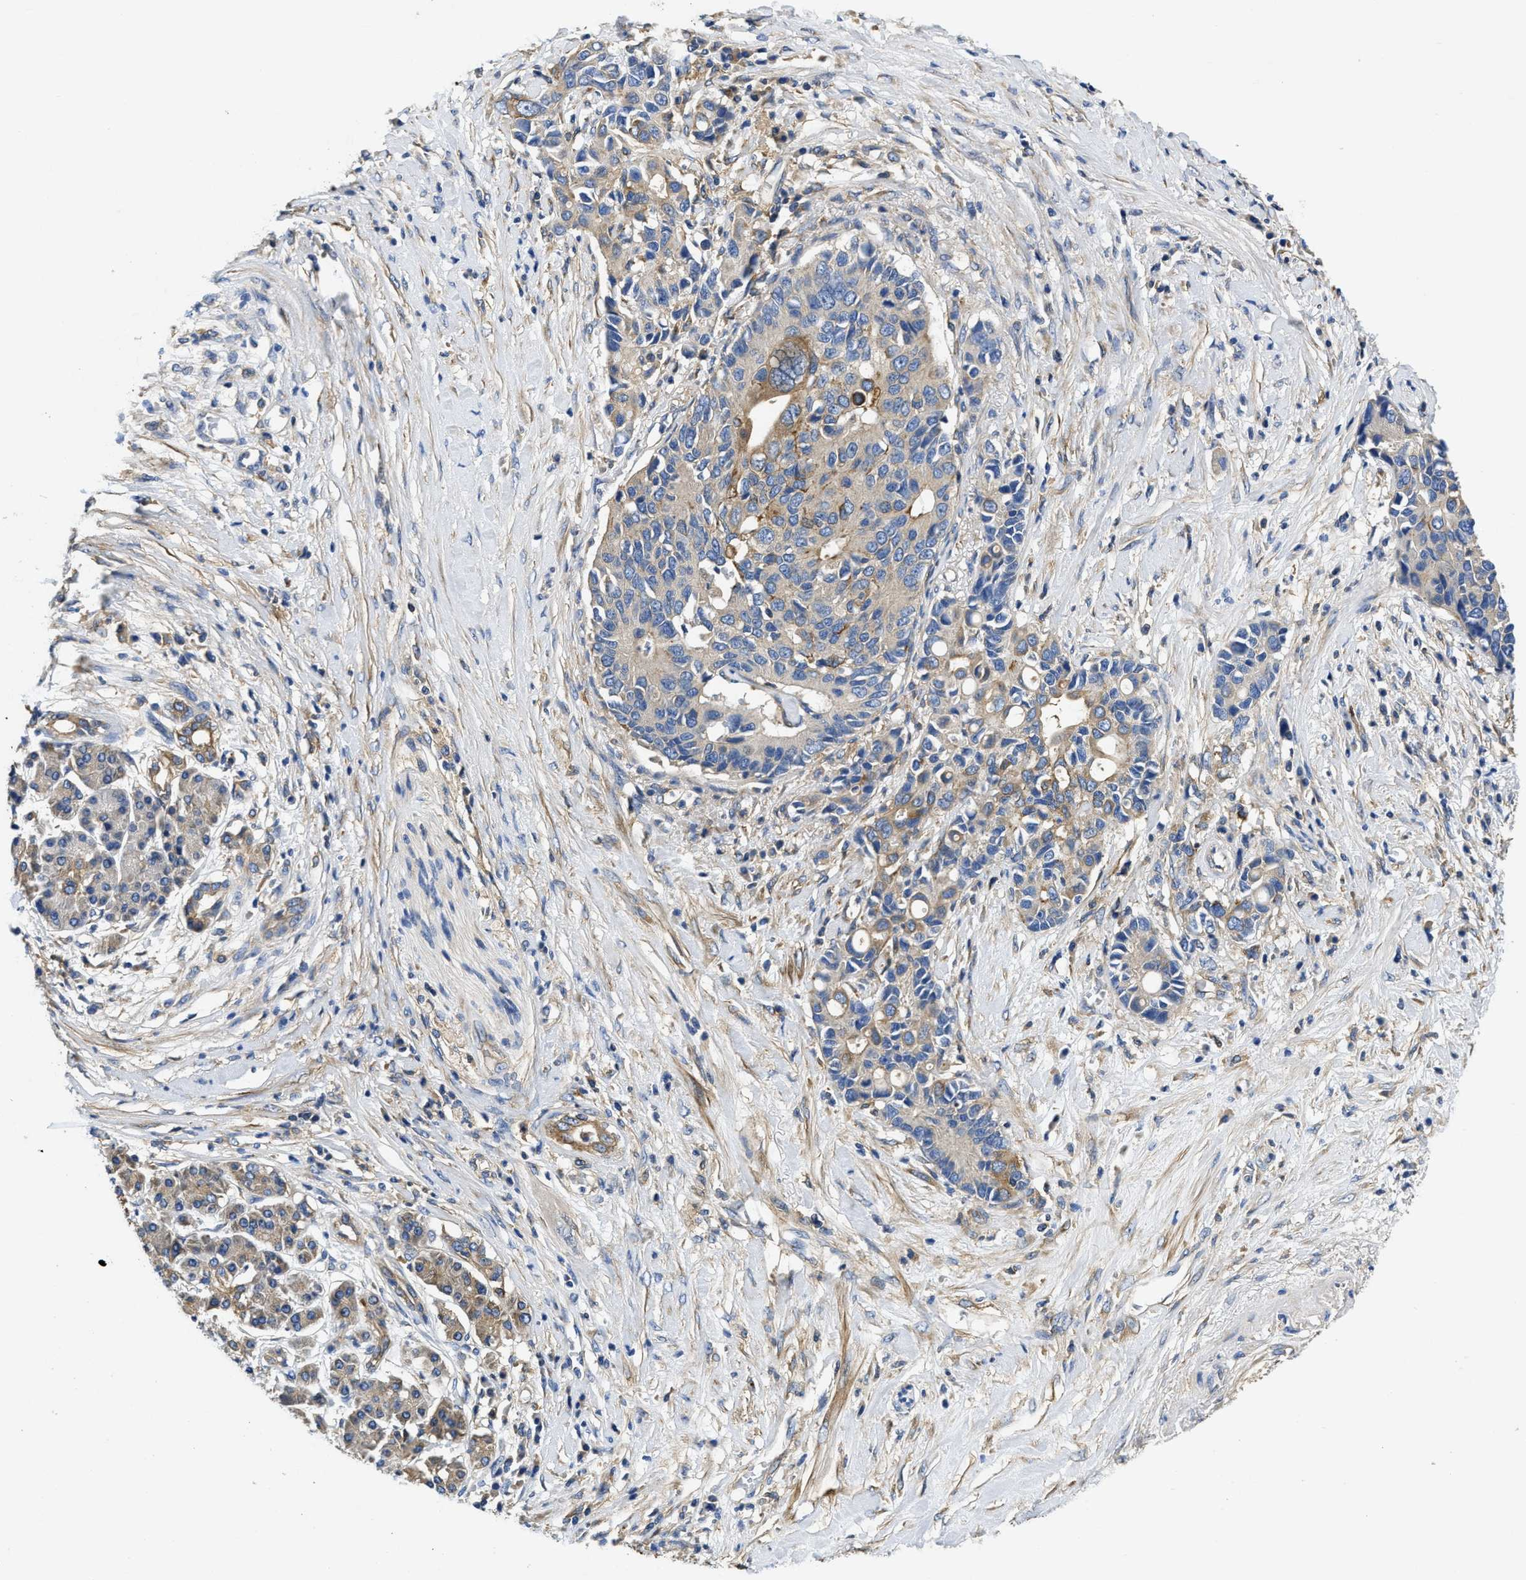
{"staining": {"intensity": "moderate", "quantity": "25%-75%", "location": "cytoplasmic/membranous"}, "tissue": "pancreatic cancer", "cell_type": "Tumor cells", "image_type": "cancer", "snomed": [{"axis": "morphology", "description": "Adenocarcinoma, NOS"}, {"axis": "topography", "description": "Pancreas"}], "caption": "Protein staining exhibits moderate cytoplasmic/membranous staining in approximately 25%-75% of tumor cells in pancreatic cancer (adenocarcinoma).", "gene": "STAT2", "patient": {"sex": "female", "age": 56}}